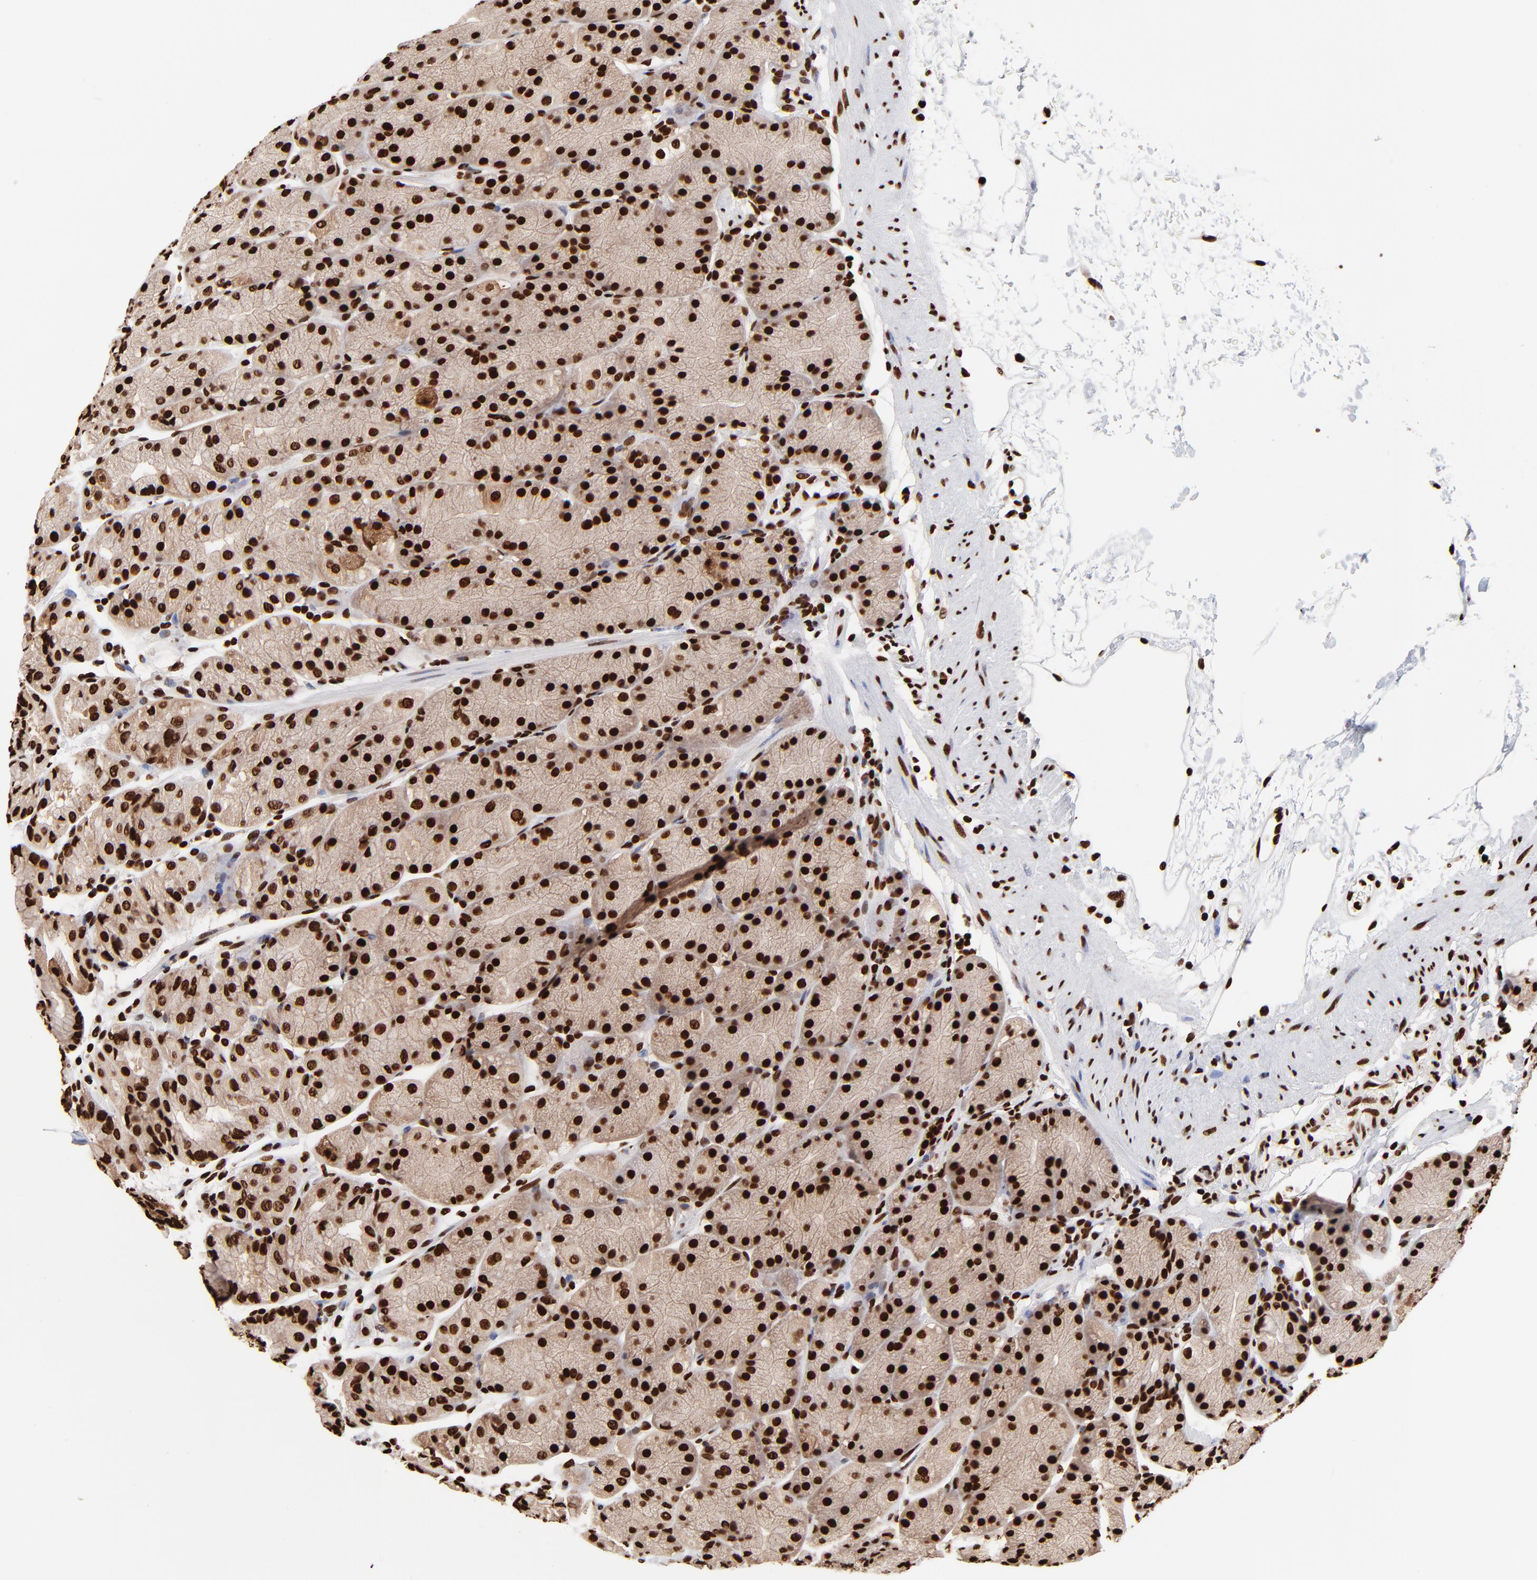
{"staining": {"intensity": "strong", "quantity": ">75%", "location": "nuclear"}, "tissue": "stomach", "cell_type": "Glandular cells", "image_type": "normal", "snomed": [{"axis": "morphology", "description": "Normal tissue, NOS"}, {"axis": "topography", "description": "Stomach, upper"}, {"axis": "topography", "description": "Stomach"}], "caption": "The photomicrograph reveals a brown stain indicating the presence of a protein in the nuclear of glandular cells in stomach.", "gene": "ZNF544", "patient": {"sex": "male", "age": 76}}